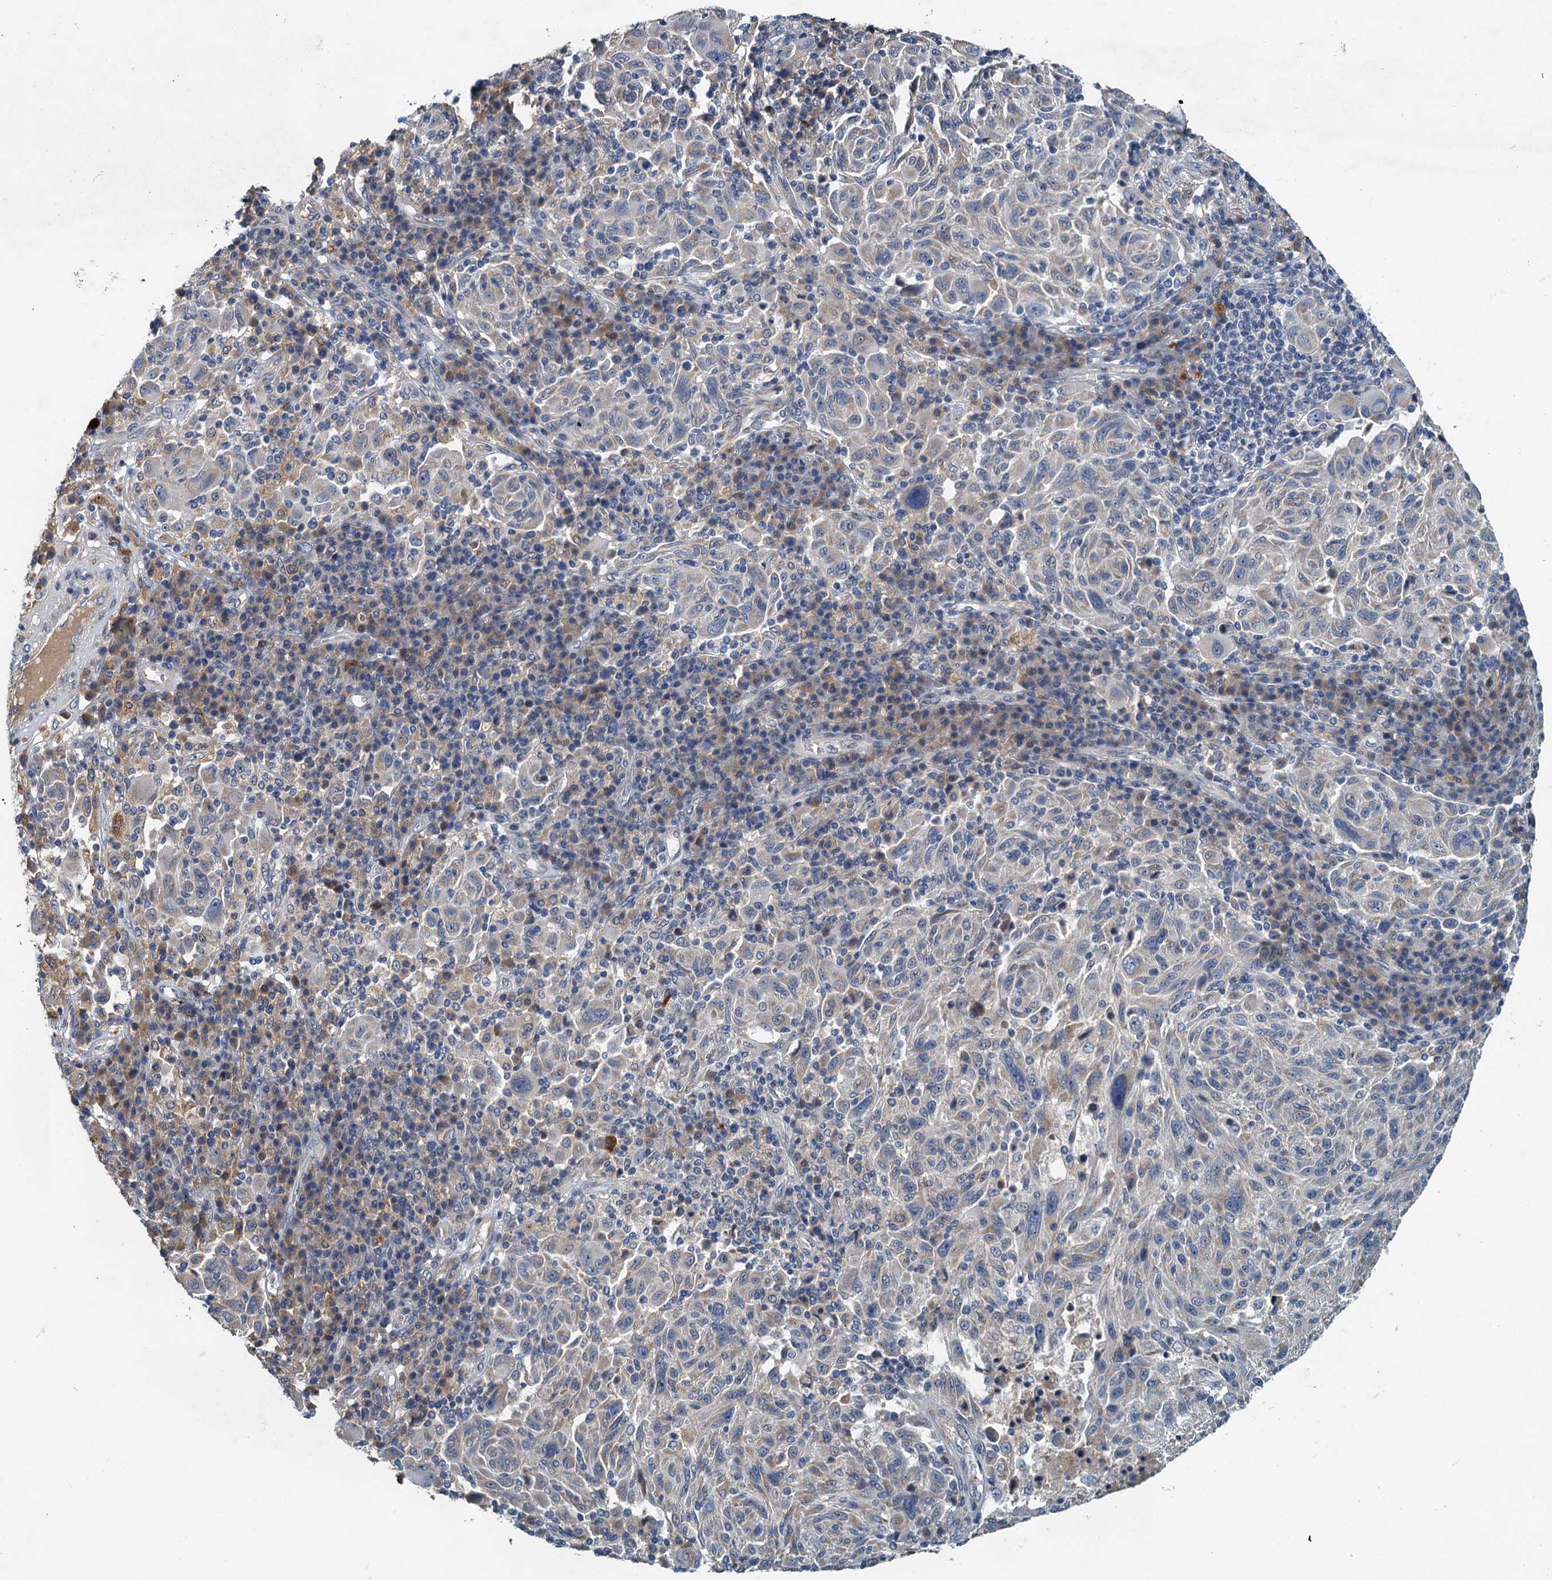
{"staining": {"intensity": "negative", "quantity": "none", "location": "none"}, "tissue": "melanoma", "cell_type": "Tumor cells", "image_type": "cancer", "snomed": [{"axis": "morphology", "description": "Malignant melanoma, NOS"}, {"axis": "topography", "description": "Skin"}], "caption": "This is an IHC micrograph of human melanoma. There is no staining in tumor cells.", "gene": "ZNF606", "patient": {"sex": "male", "age": 53}}